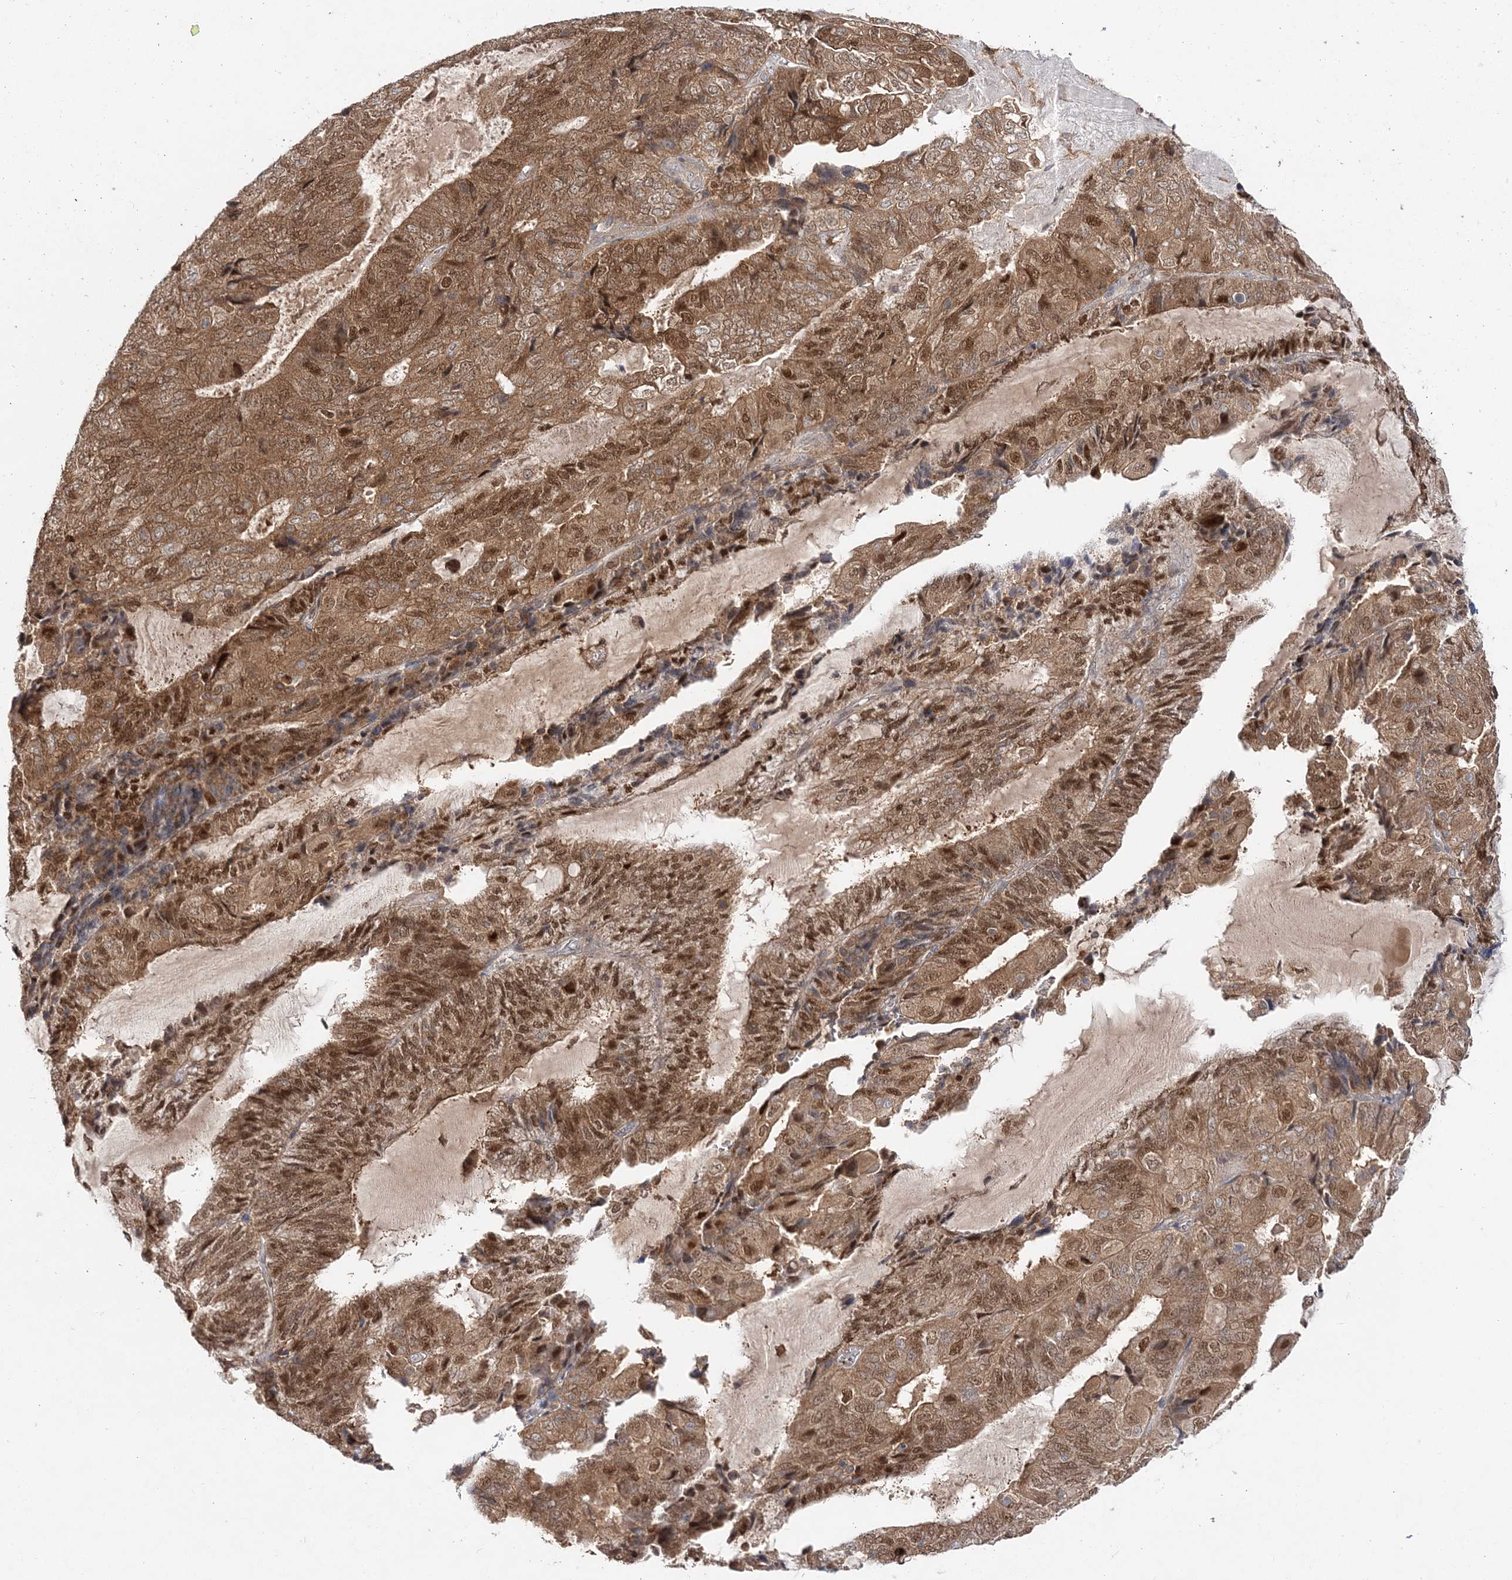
{"staining": {"intensity": "moderate", "quantity": ">75%", "location": "cytoplasmic/membranous,nuclear"}, "tissue": "endometrial cancer", "cell_type": "Tumor cells", "image_type": "cancer", "snomed": [{"axis": "morphology", "description": "Adenocarcinoma, NOS"}, {"axis": "topography", "description": "Endometrium"}], "caption": "A brown stain shows moderate cytoplasmic/membranous and nuclear expression of a protein in adenocarcinoma (endometrial) tumor cells.", "gene": "NIF3L1", "patient": {"sex": "female", "age": 81}}